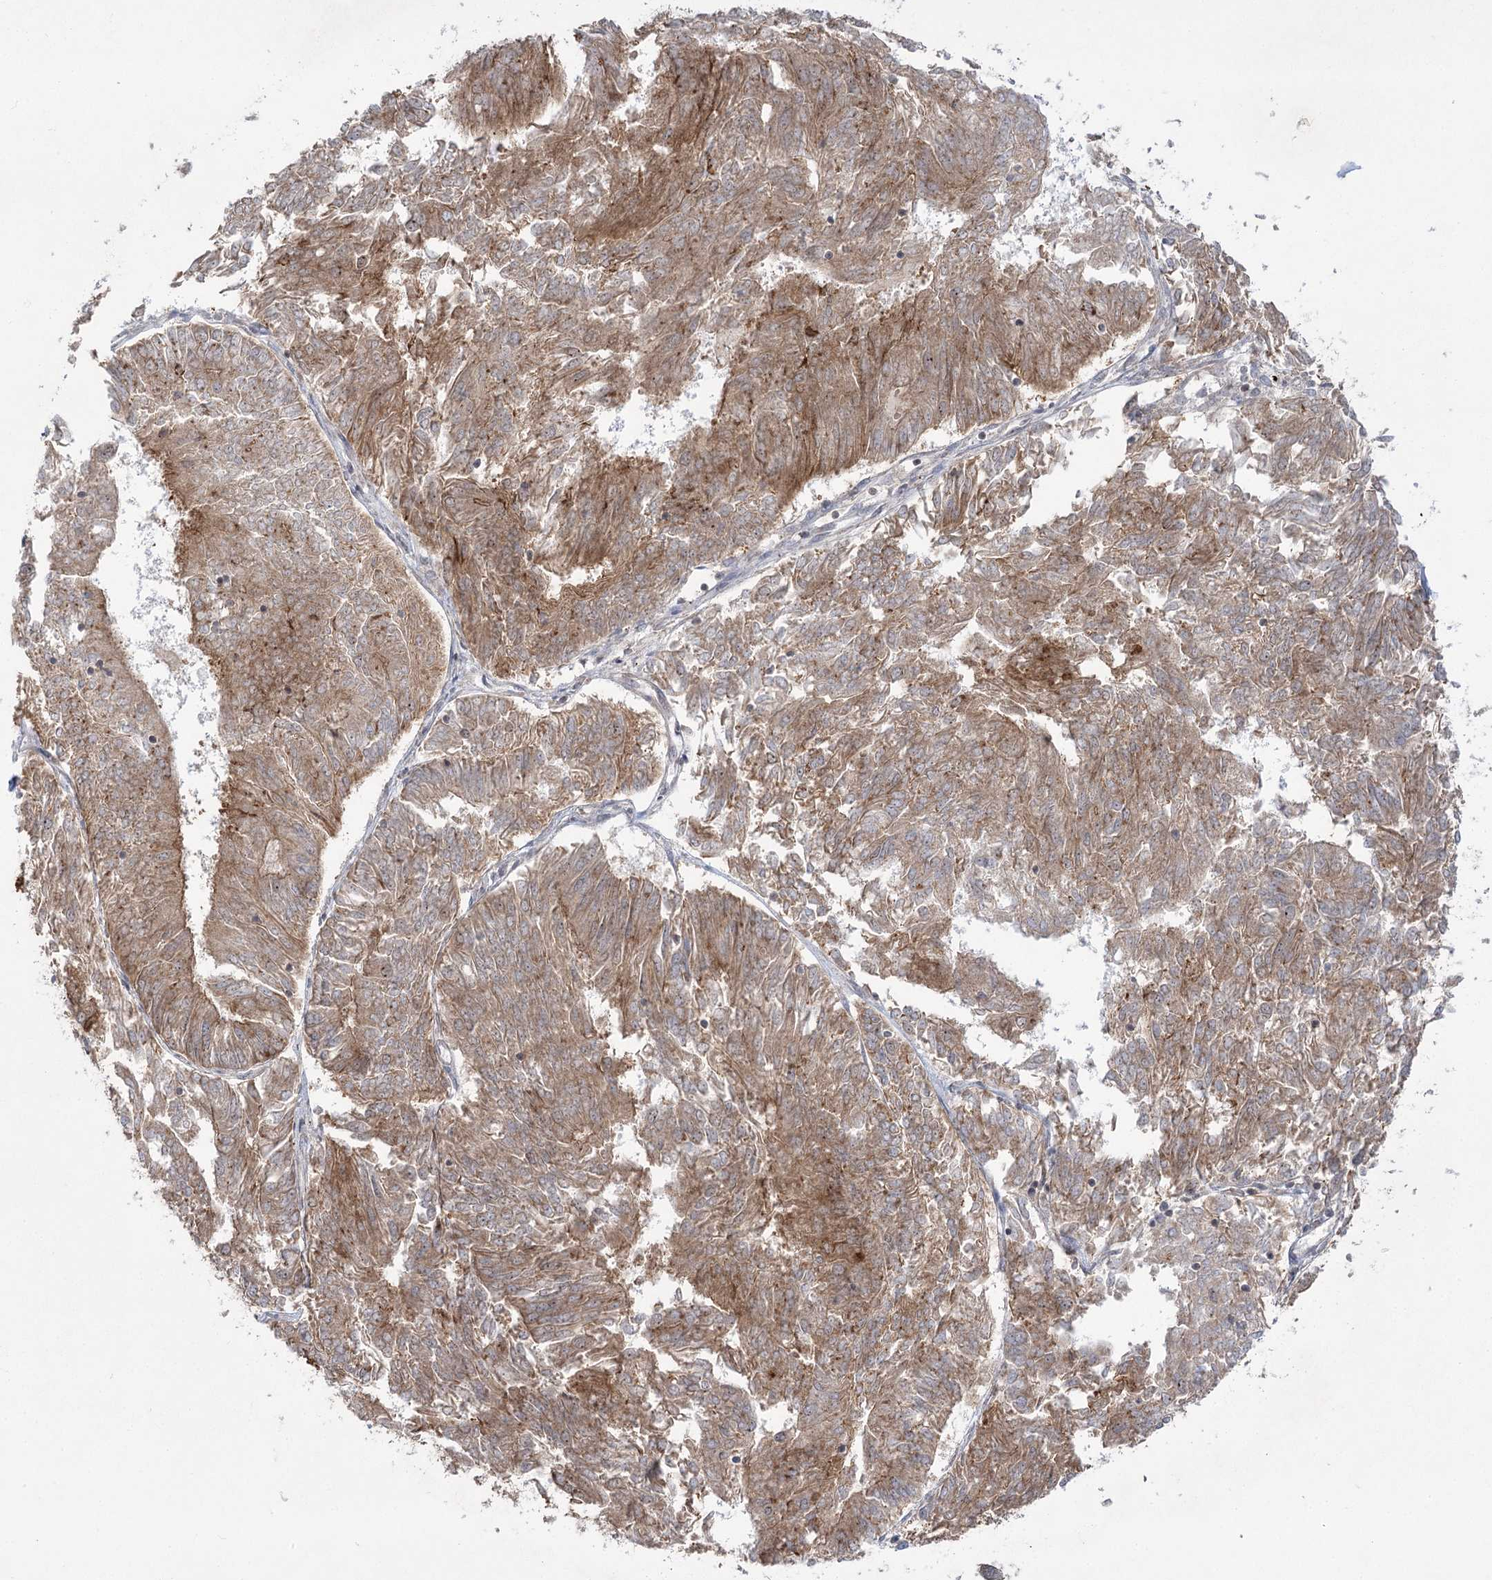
{"staining": {"intensity": "moderate", "quantity": ">75%", "location": "cytoplasmic/membranous"}, "tissue": "endometrial cancer", "cell_type": "Tumor cells", "image_type": "cancer", "snomed": [{"axis": "morphology", "description": "Adenocarcinoma, NOS"}, {"axis": "topography", "description": "Endometrium"}], "caption": "Adenocarcinoma (endometrial) was stained to show a protein in brown. There is medium levels of moderate cytoplasmic/membranous staining in approximately >75% of tumor cells.", "gene": "SYTL1", "patient": {"sex": "female", "age": 86}}